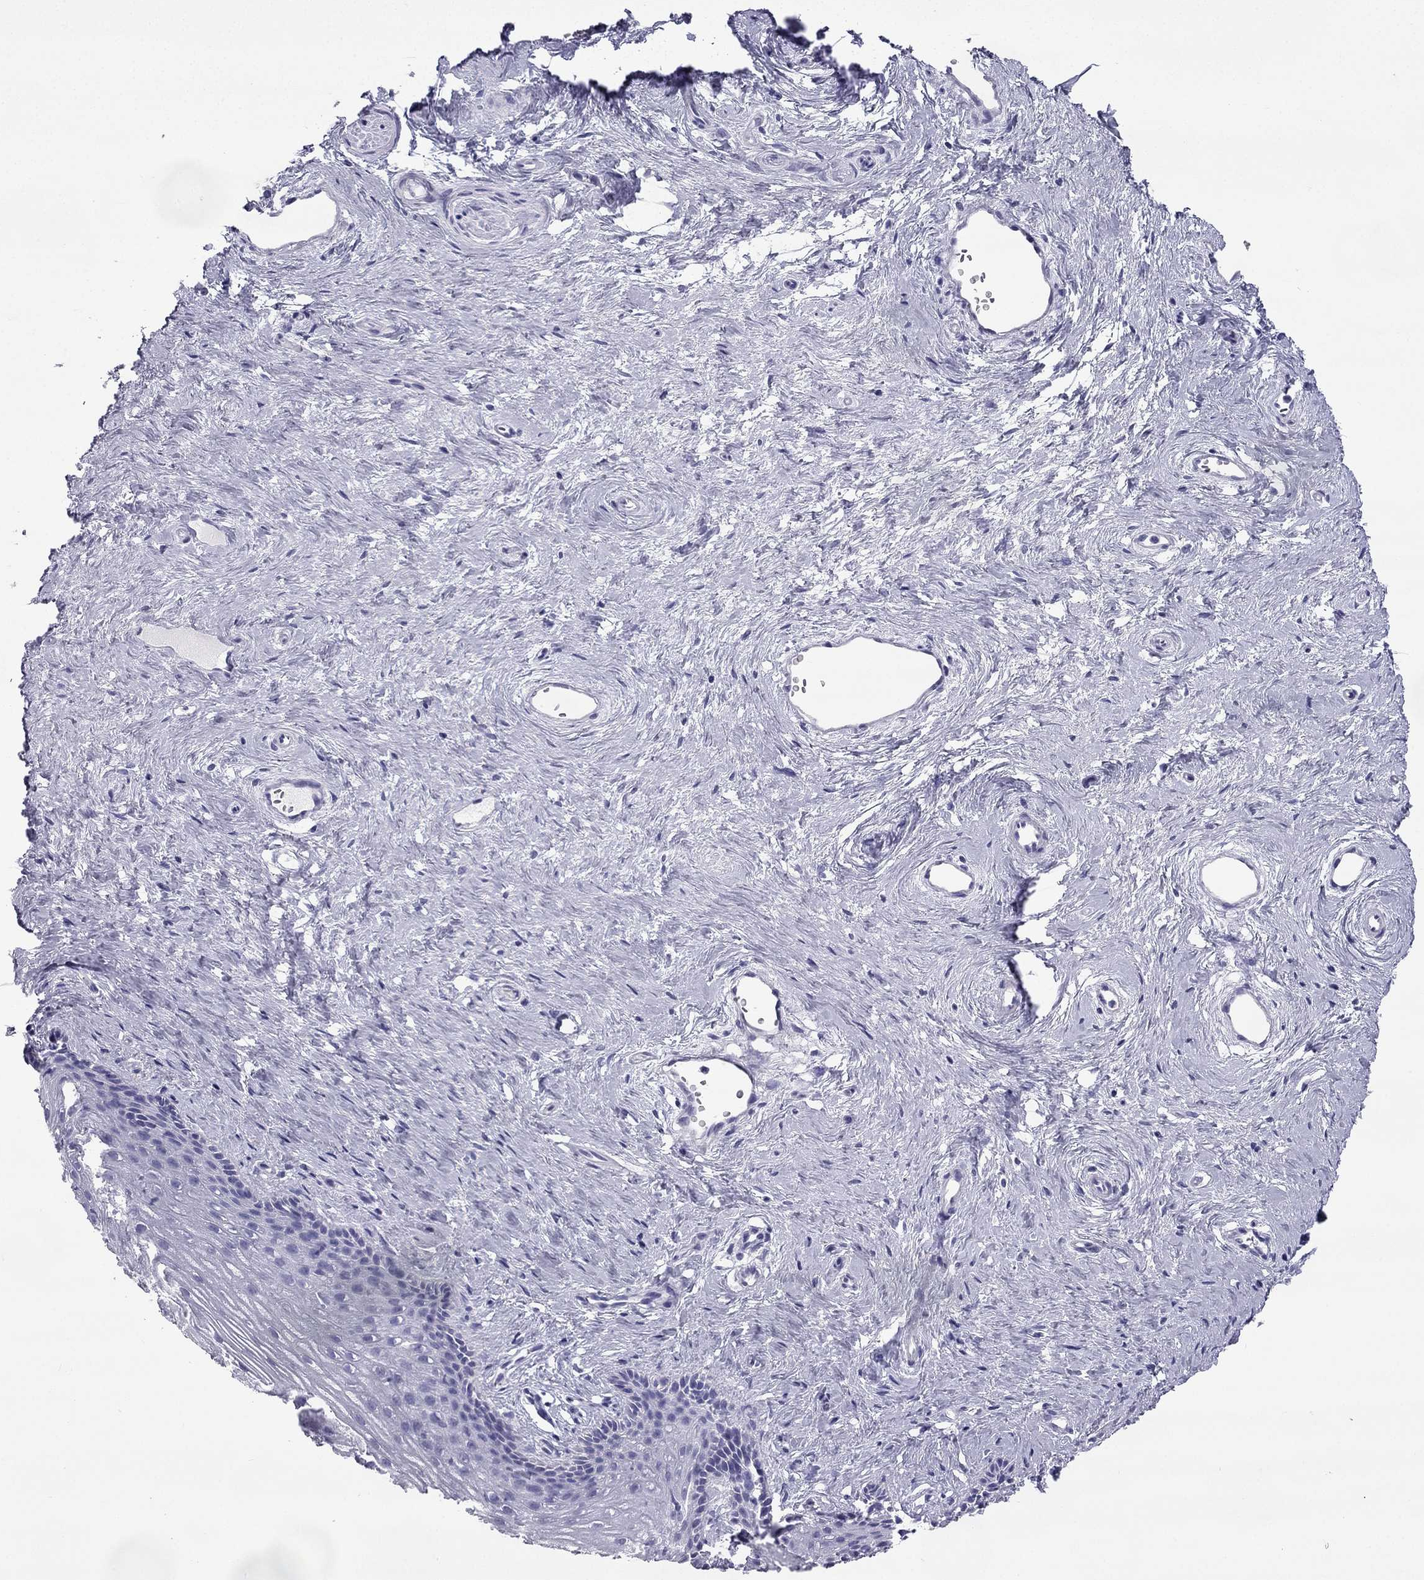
{"staining": {"intensity": "negative", "quantity": "none", "location": "none"}, "tissue": "vagina", "cell_type": "Squamous epithelial cells", "image_type": "normal", "snomed": [{"axis": "morphology", "description": "Normal tissue, NOS"}, {"axis": "topography", "description": "Vagina"}], "caption": "The histopathology image exhibits no staining of squamous epithelial cells in unremarkable vagina. (Stains: DAB (3,3'-diaminobenzidine) immunohistochemistry (IHC) with hematoxylin counter stain, Microscopy: brightfield microscopy at high magnification).", "gene": "GJA8", "patient": {"sex": "female", "age": 45}}